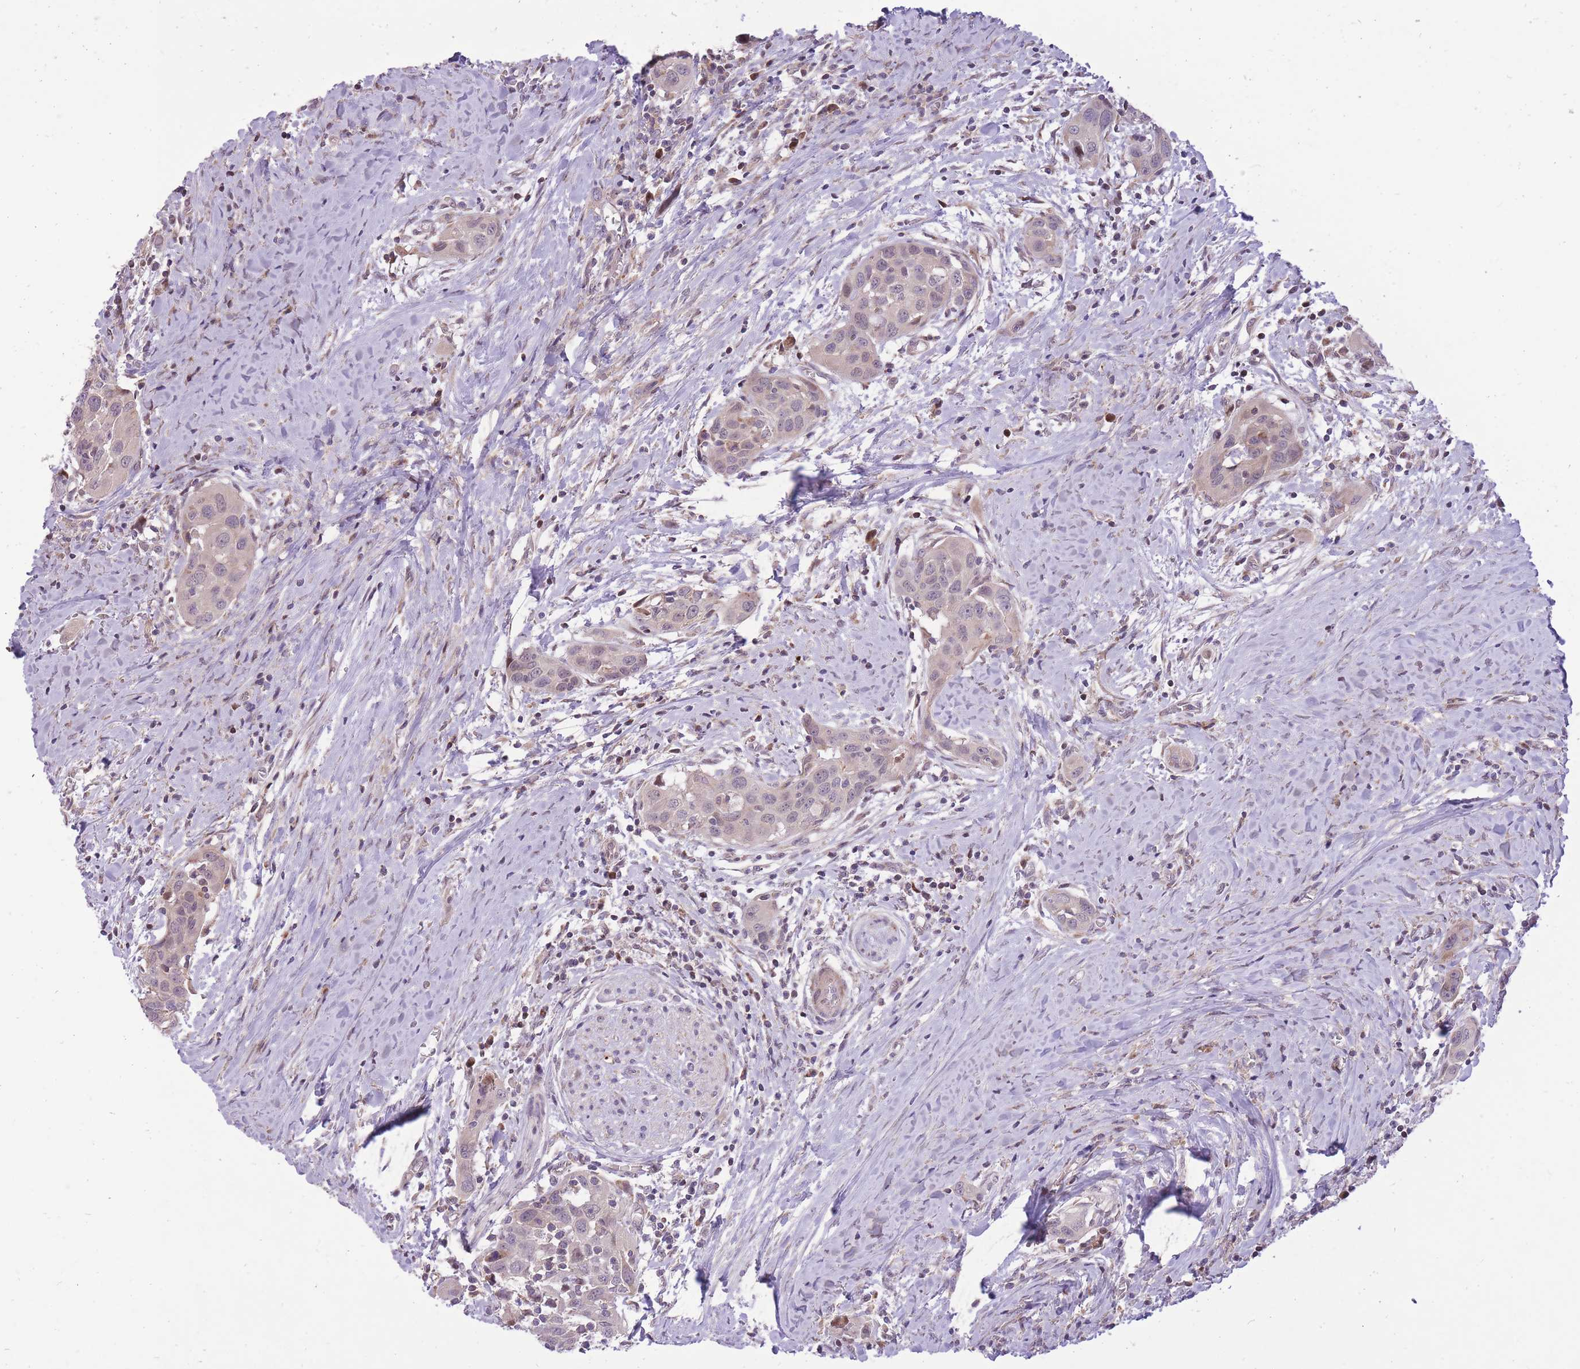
{"staining": {"intensity": "weak", "quantity": "<25%", "location": "nuclear"}, "tissue": "head and neck cancer", "cell_type": "Tumor cells", "image_type": "cancer", "snomed": [{"axis": "morphology", "description": "Squamous cell carcinoma, NOS"}, {"axis": "topography", "description": "Oral tissue"}, {"axis": "topography", "description": "Head-Neck"}], "caption": "Immunohistochemistry image of head and neck cancer stained for a protein (brown), which demonstrates no staining in tumor cells. The staining was performed using DAB to visualize the protein expression in brown, while the nuclei were stained in blue with hematoxylin (Magnification: 20x).", "gene": "SLC4A4", "patient": {"sex": "female", "age": 50}}